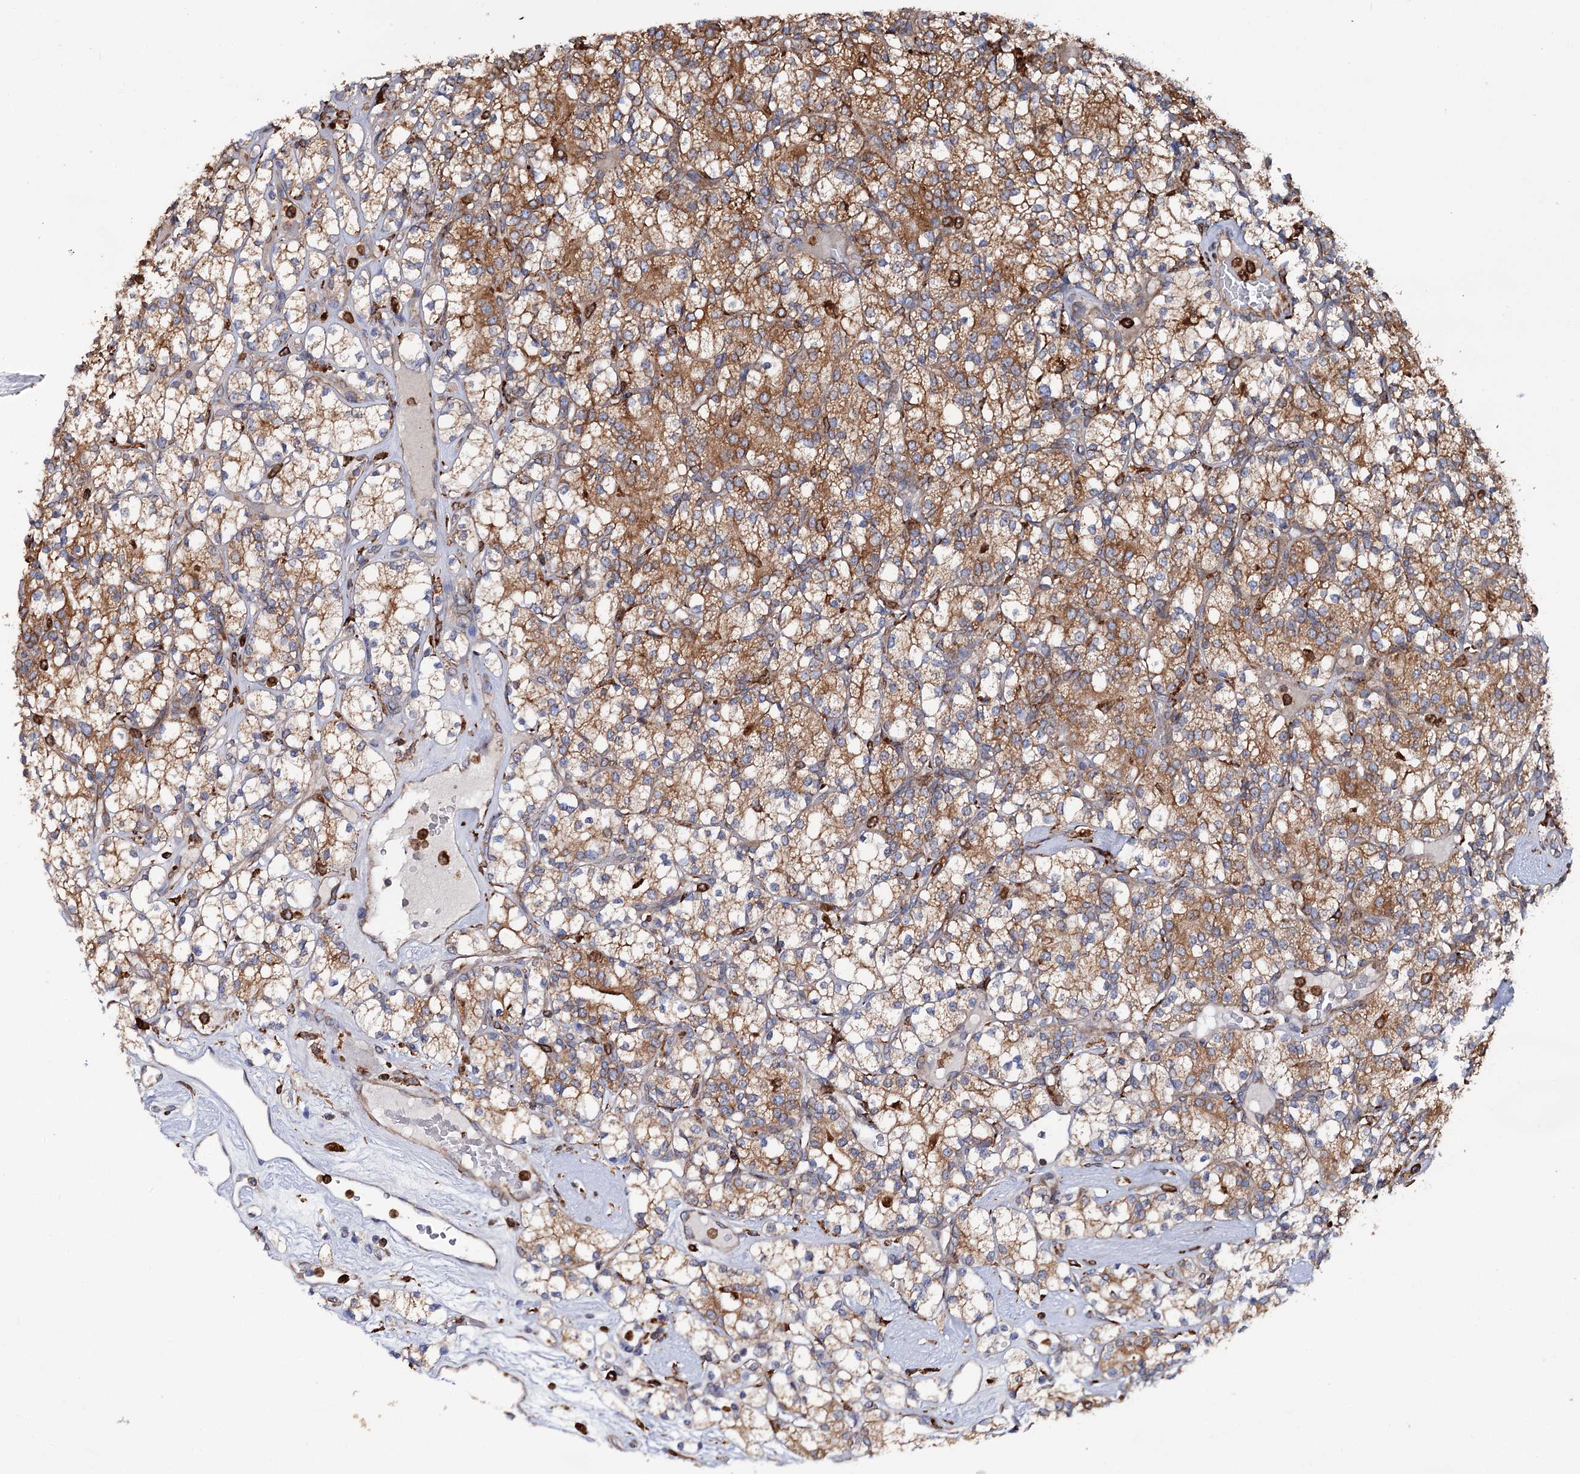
{"staining": {"intensity": "moderate", "quantity": ">75%", "location": "cytoplasmic/membranous"}, "tissue": "renal cancer", "cell_type": "Tumor cells", "image_type": "cancer", "snomed": [{"axis": "morphology", "description": "Adenocarcinoma, NOS"}, {"axis": "topography", "description": "Kidney"}], "caption": "Protein expression analysis of adenocarcinoma (renal) demonstrates moderate cytoplasmic/membranous positivity in approximately >75% of tumor cells.", "gene": "ERP29", "patient": {"sex": "male", "age": 77}}